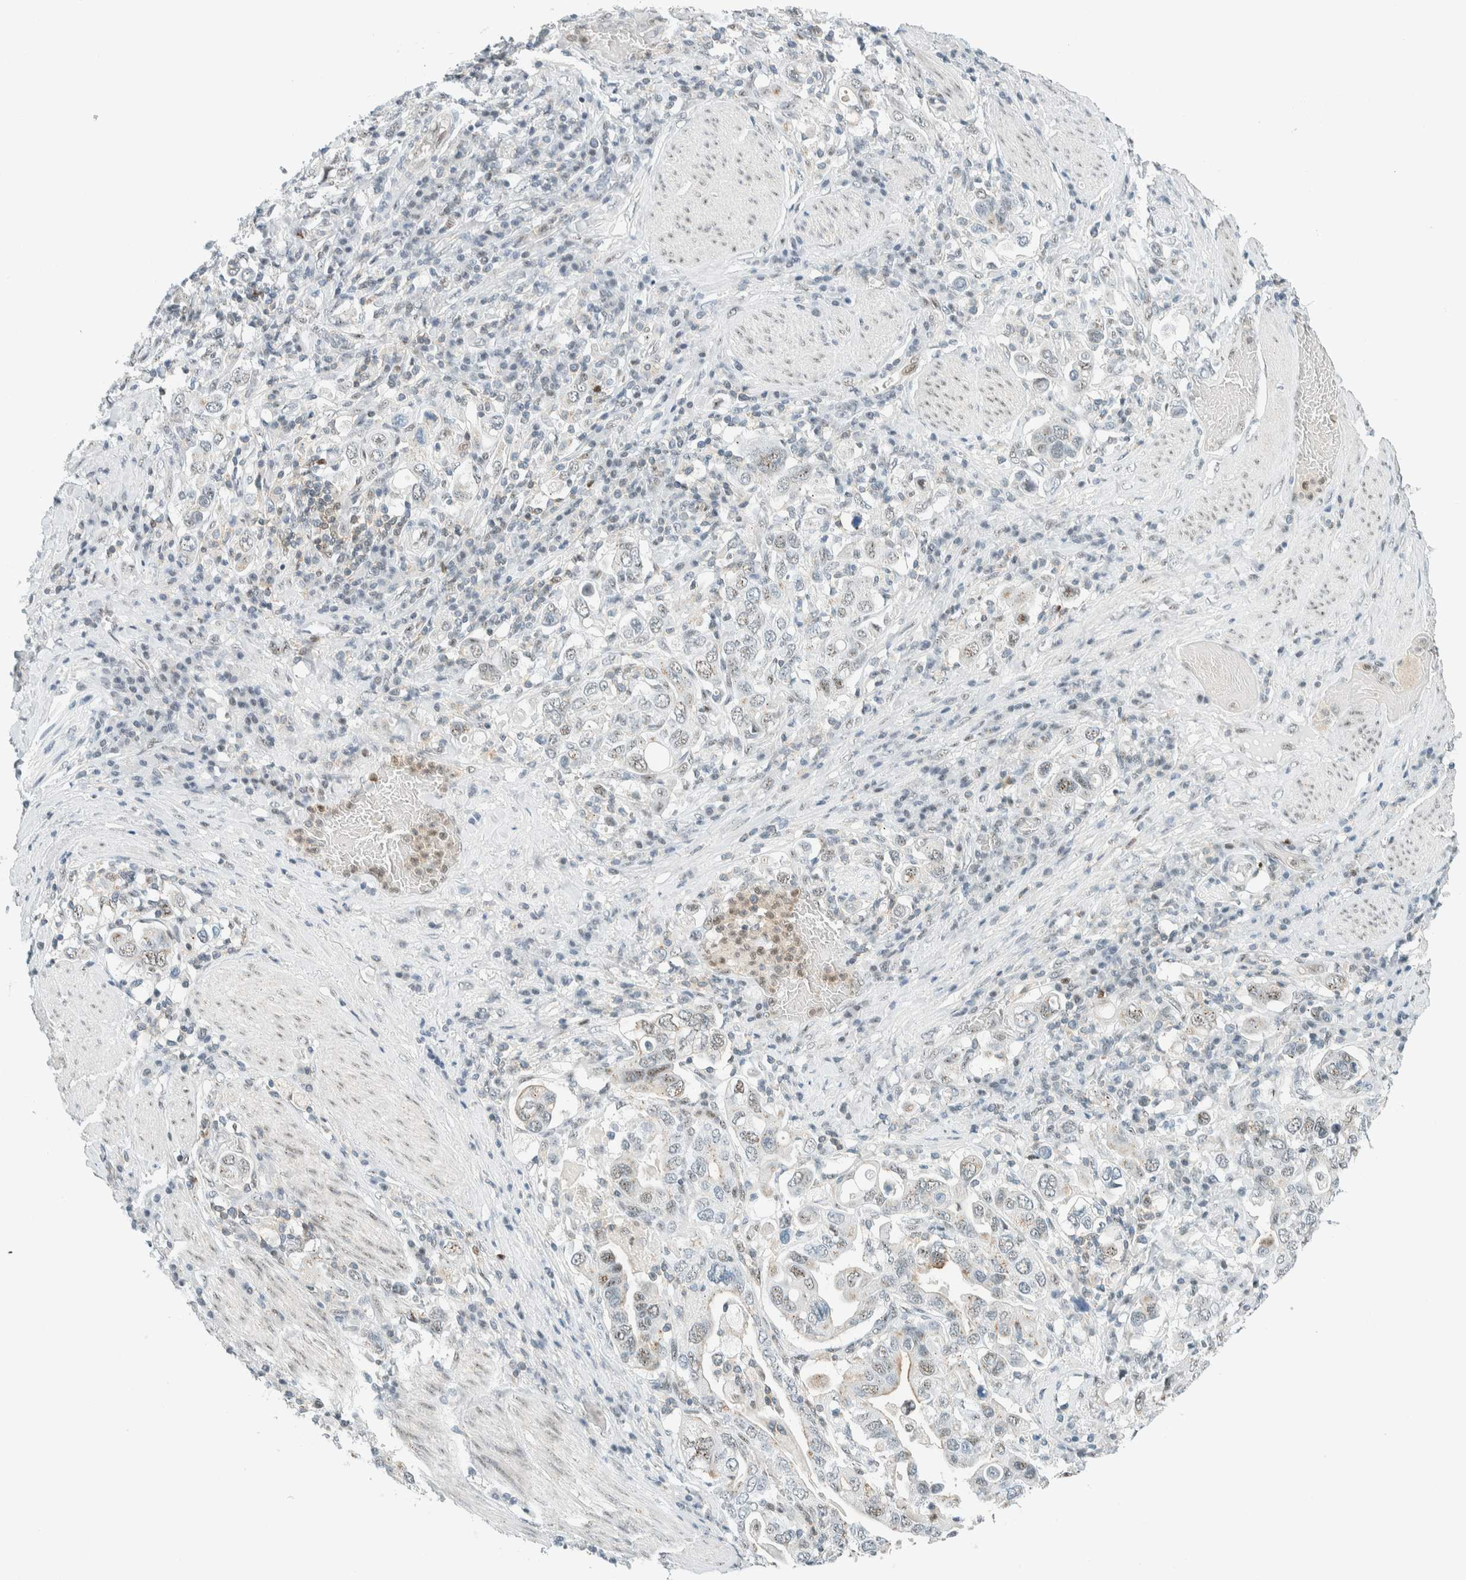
{"staining": {"intensity": "moderate", "quantity": "<25%", "location": "nuclear"}, "tissue": "stomach cancer", "cell_type": "Tumor cells", "image_type": "cancer", "snomed": [{"axis": "morphology", "description": "Adenocarcinoma, NOS"}, {"axis": "topography", "description": "Stomach, upper"}], "caption": "Stomach adenocarcinoma tissue exhibits moderate nuclear expression in about <25% of tumor cells, visualized by immunohistochemistry.", "gene": "CYSRT1", "patient": {"sex": "male", "age": 62}}